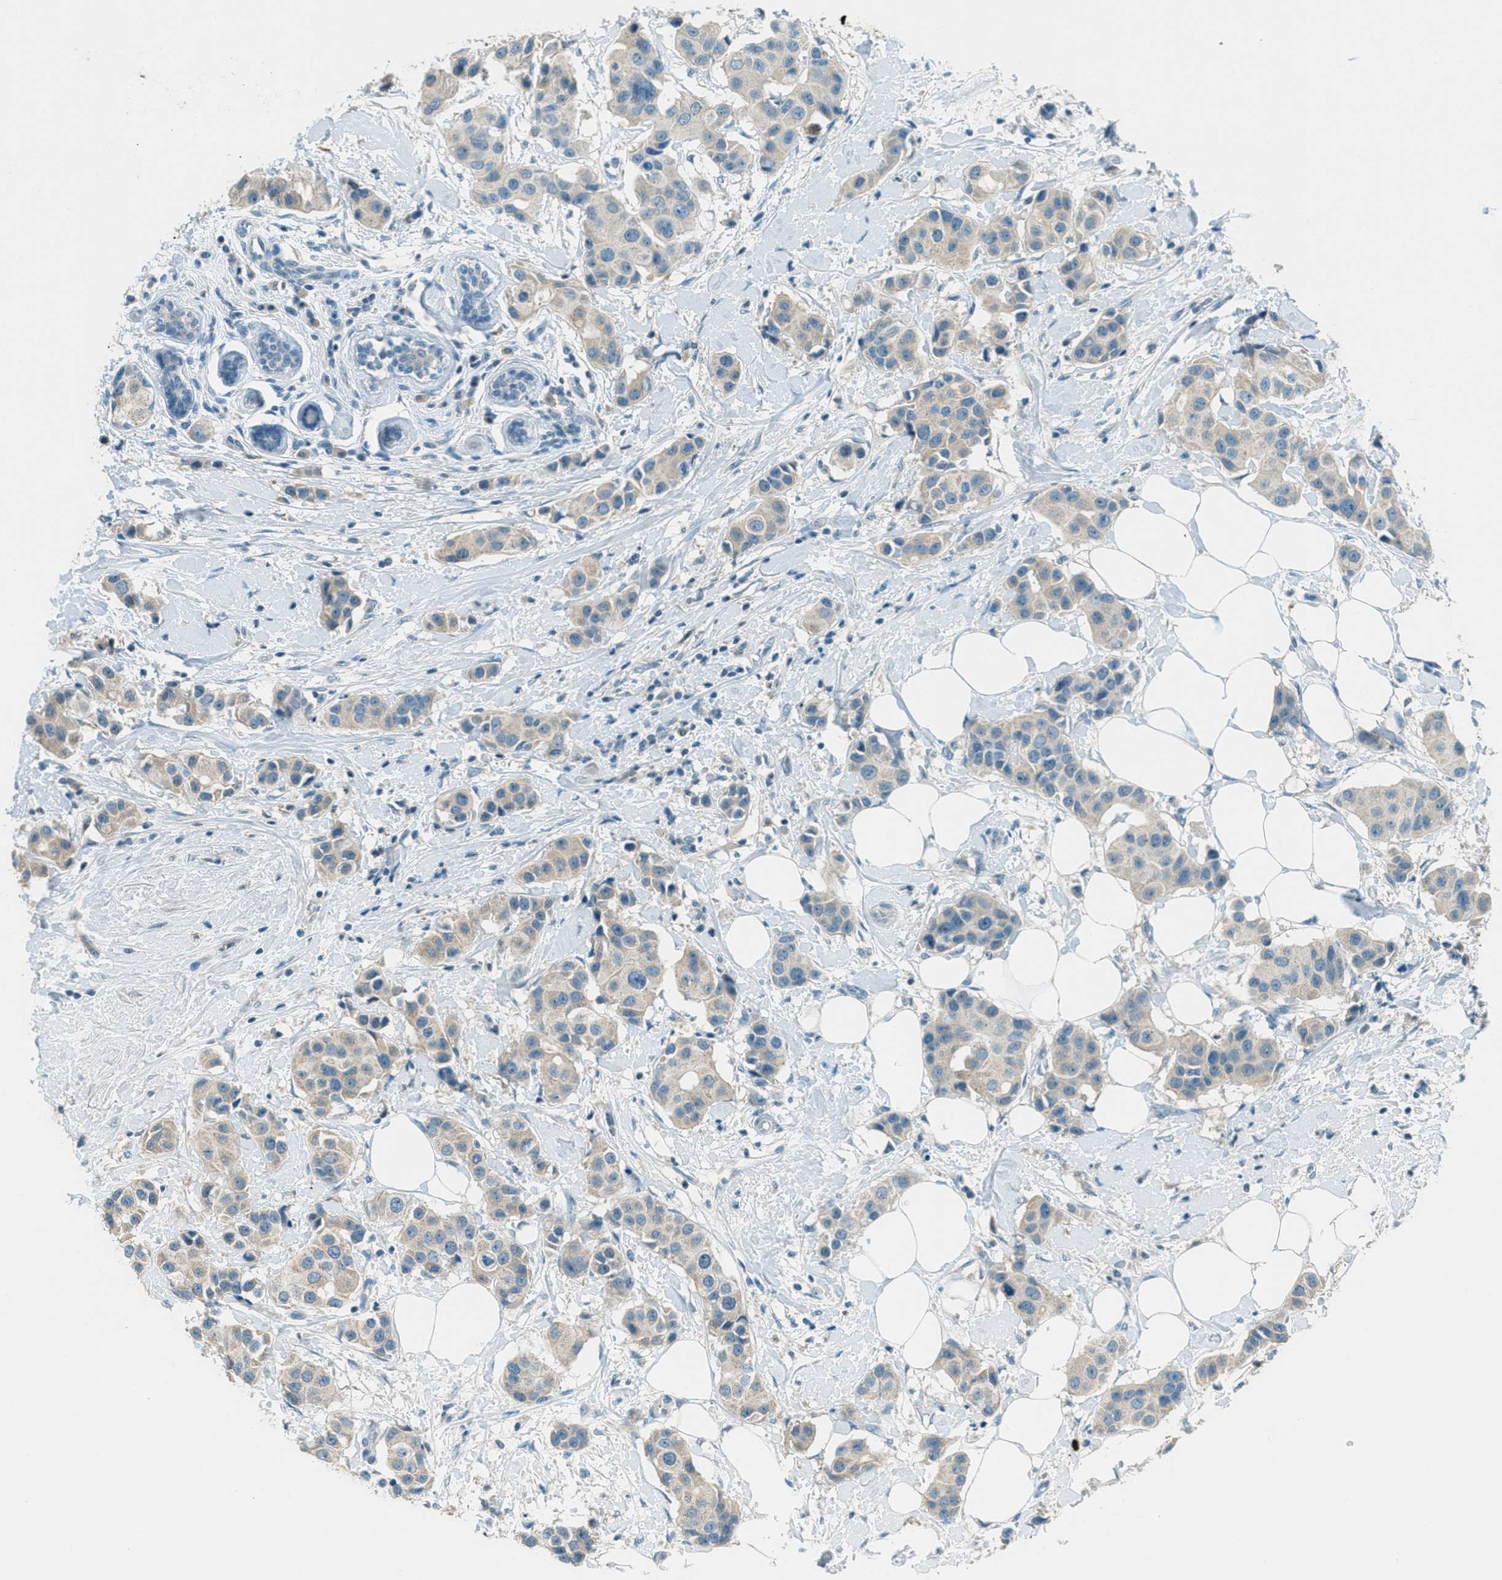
{"staining": {"intensity": "weak", "quantity": "<25%", "location": "cytoplasmic/membranous"}, "tissue": "breast cancer", "cell_type": "Tumor cells", "image_type": "cancer", "snomed": [{"axis": "morphology", "description": "Normal tissue, NOS"}, {"axis": "morphology", "description": "Duct carcinoma"}, {"axis": "topography", "description": "Breast"}], "caption": "Breast cancer (infiltrating ductal carcinoma) stained for a protein using IHC displays no positivity tumor cells.", "gene": "MSLN", "patient": {"sex": "female", "age": 39}}